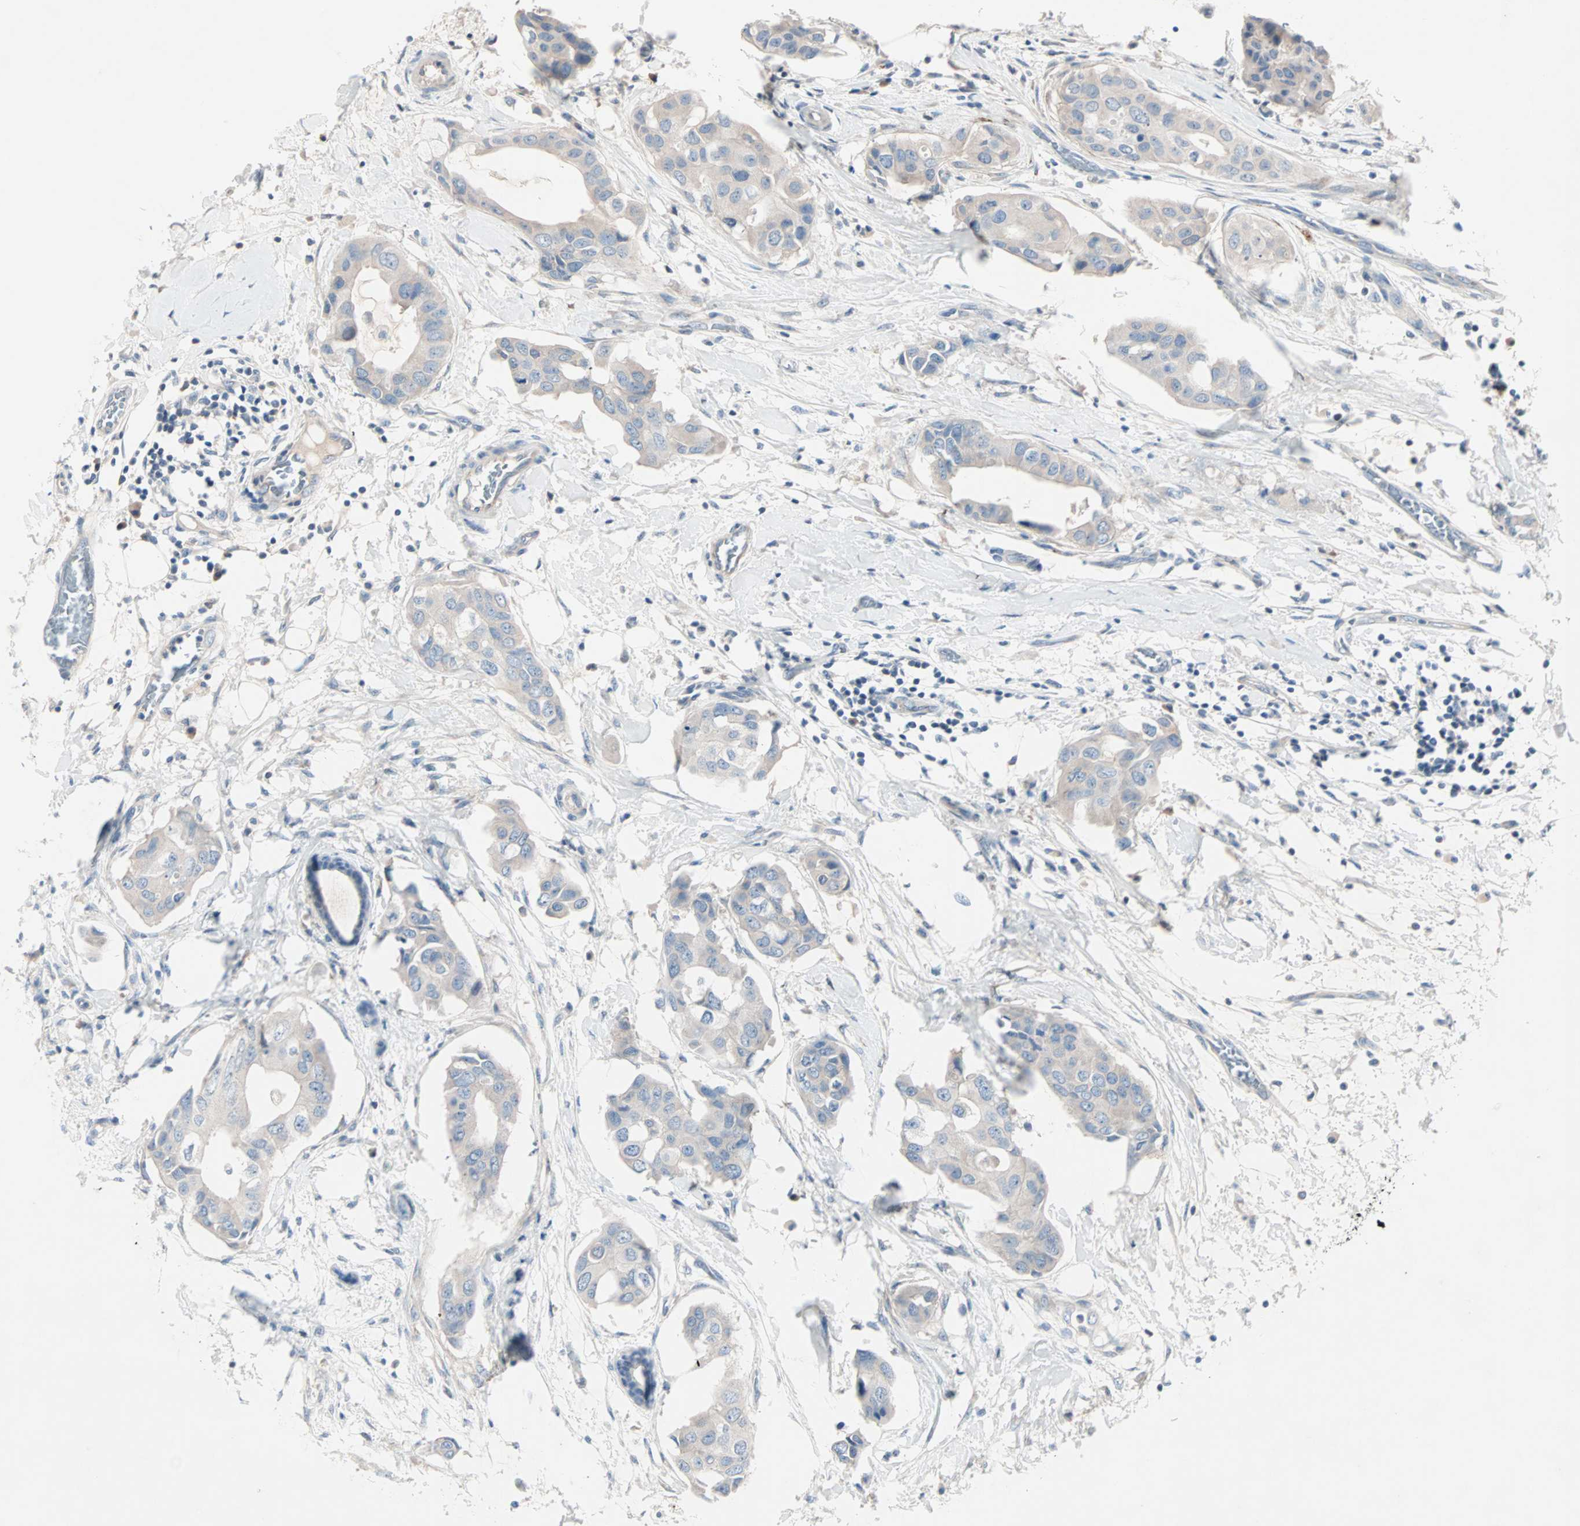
{"staining": {"intensity": "negative", "quantity": "none", "location": "none"}, "tissue": "breast cancer", "cell_type": "Tumor cells", "image_type": "cancer", "snomed": [{"axis": "morphology", "description": "Duct carcinoma"}, {"axis": "topography", "description": "Breast"}], "caption": "Immunohistochemistry micrograph of human breast cancer (invasive ductal carcinoma) stained for a protein (brown), which displays no staining in tumor cells.", "gene": "NEFH", "patient": {"sex": "female", "age": 40}}